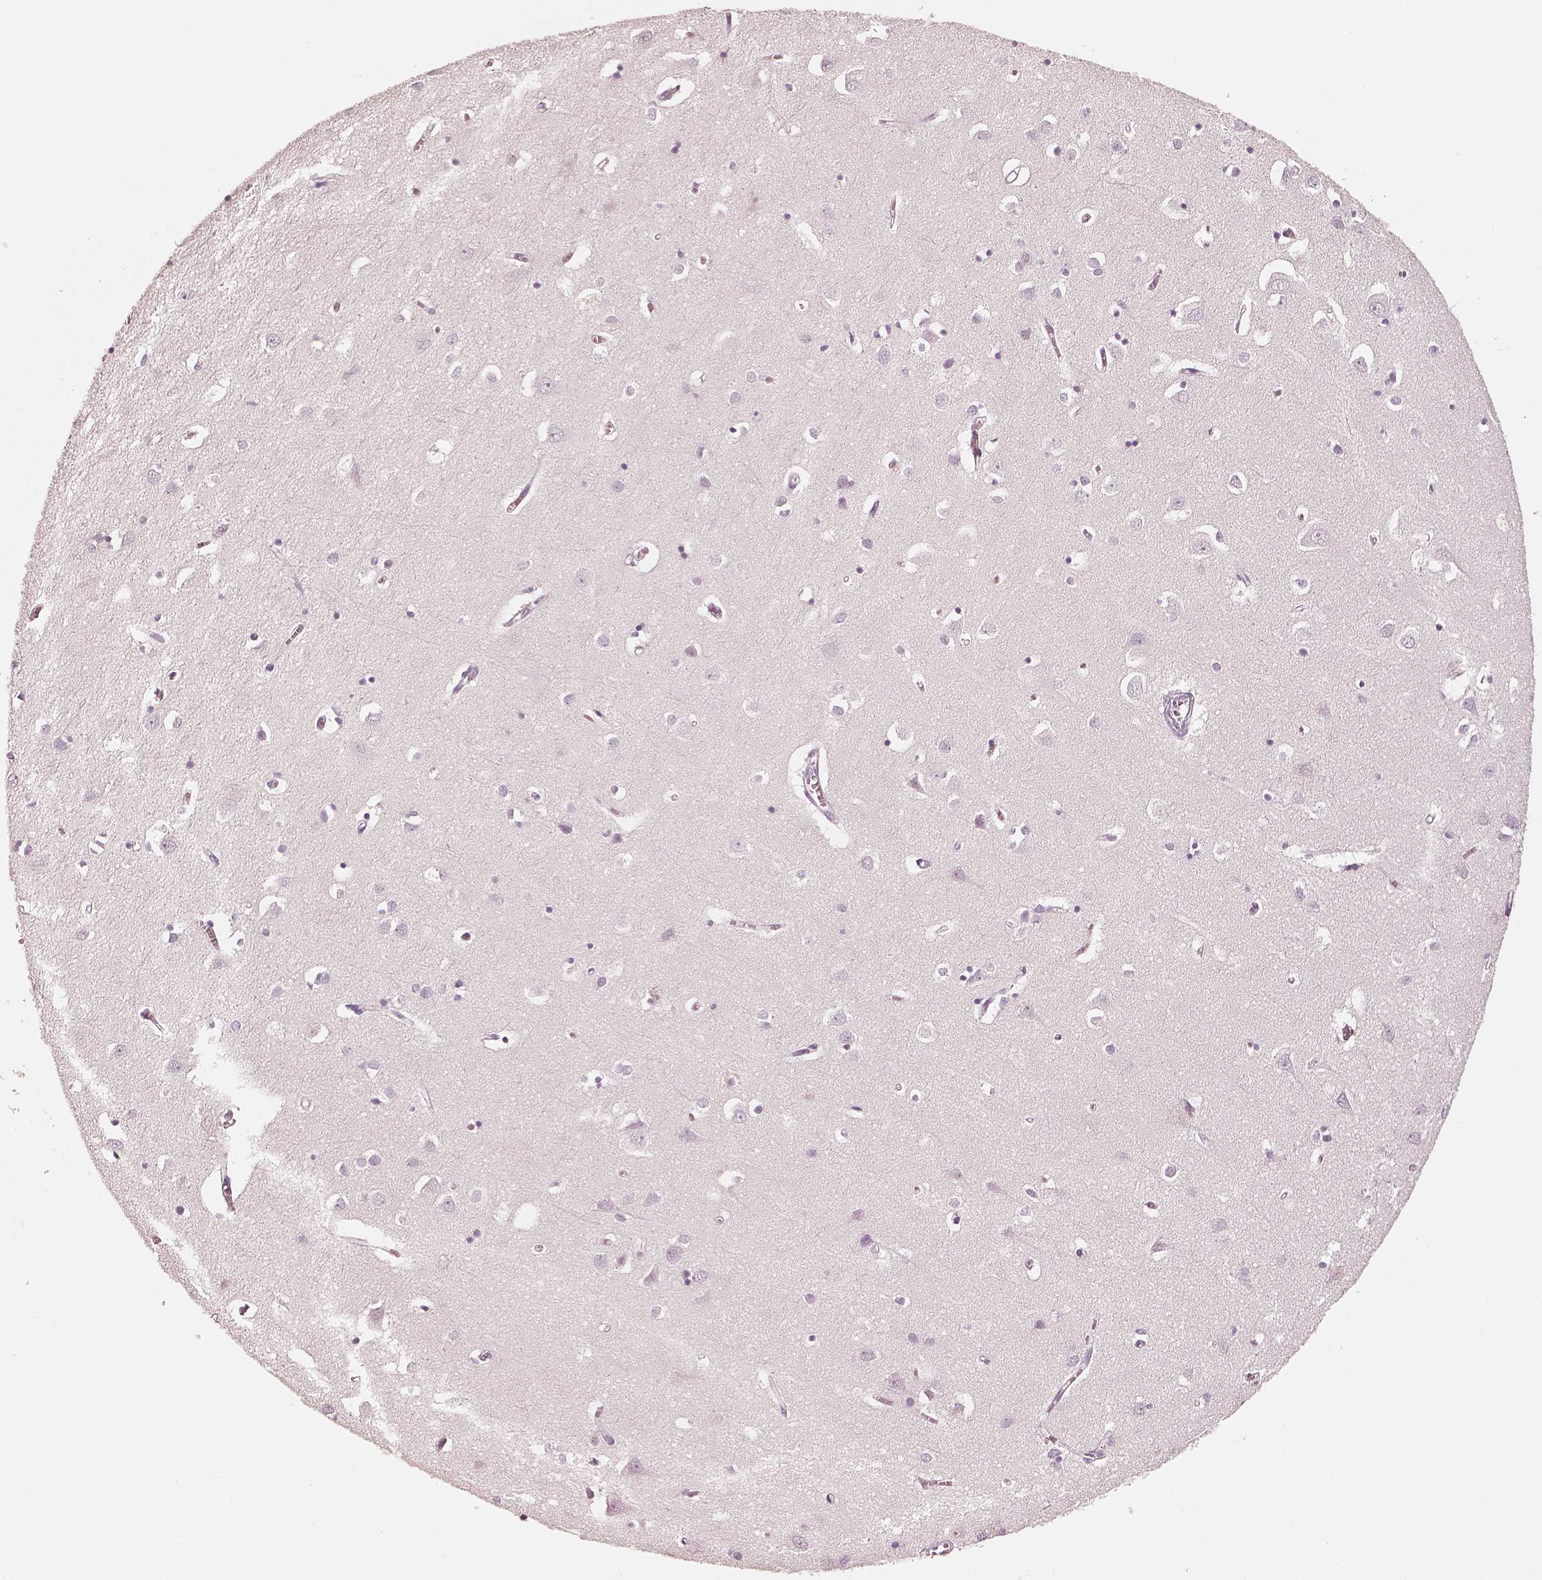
{"staining": {"intensity": "negative", "quantity": "none", "location": "none"}, "tissue": "cerebral cortex", "cell_type": "Endothelial cells", "image_type": "normal", "snomed": [{"axis": "morphology", "description": "Normal tissue, NOS"}, {"axis": "topography", "description": "Cerebral cortex"}], "caption": "The micrograph exhibits no significant expression in endothelial cells of cerebral cortex. (Brightfield microscopy of DAB (3,3'-diaminobenzidine) immunohistochemistry (IHC) at high magnification).", "gene": "R3HDML", "patient": {"sex": "male", "age": 70}}